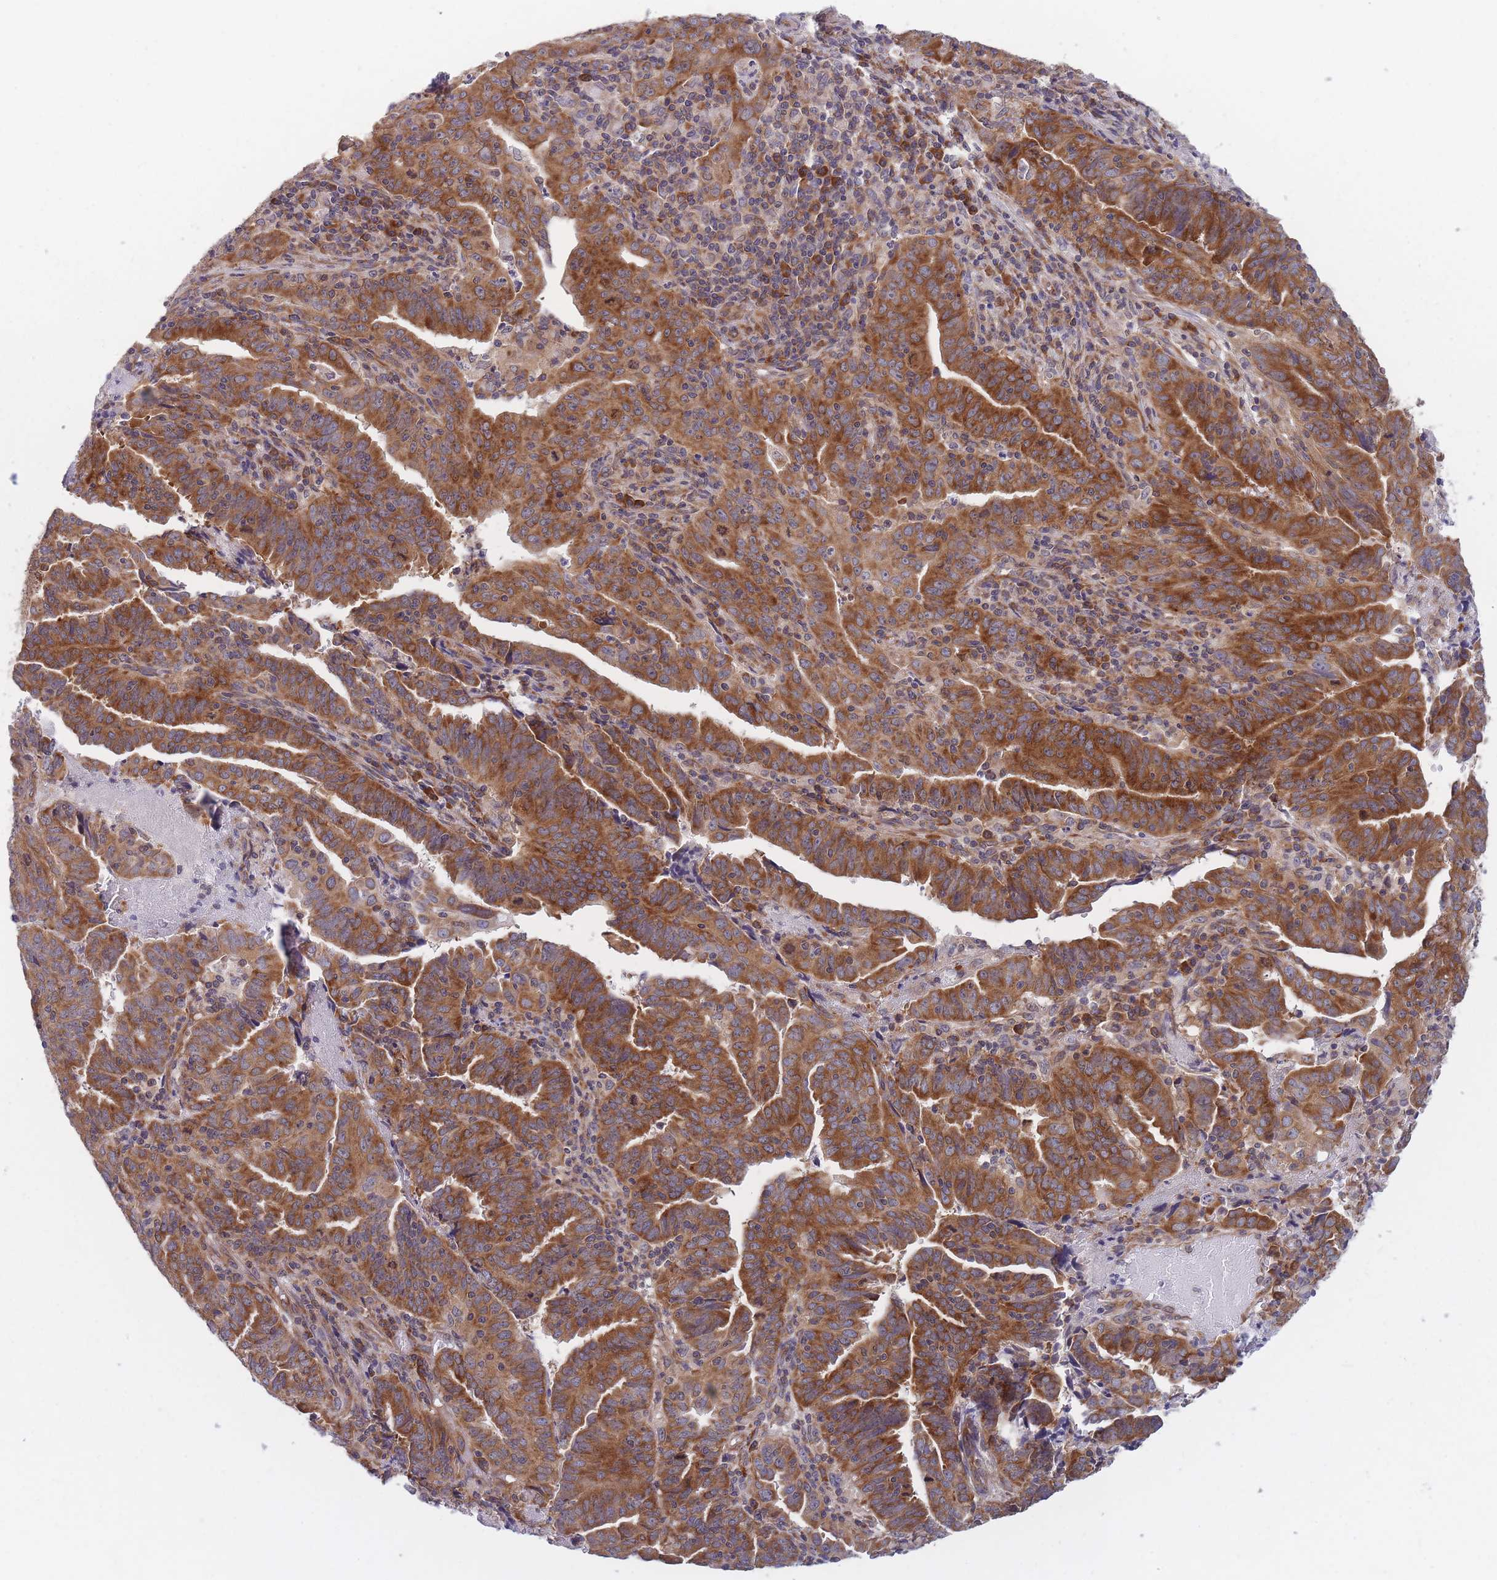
{"staining": {"intensity": "strong", "quantity": ">75%", "location": "cytoplasmic/membranous"}, "tissue": "endometrial cancer", "cell_type": "Tumor cells", "image_type": "cancer", "snomed": [{"axis": "morphology", "description": "Adenocarcinoma, NOS"}, {"axis": "topography", "description": "Endometrium"}], "caption": "Protein staining demonstrates strong cytoplasmic/membranous staining in approximately >75% of tumor cells in endometrial adenocarcinoma.", "gene": "CCDC124", "patient": {"sex": "female", "age": 60}}